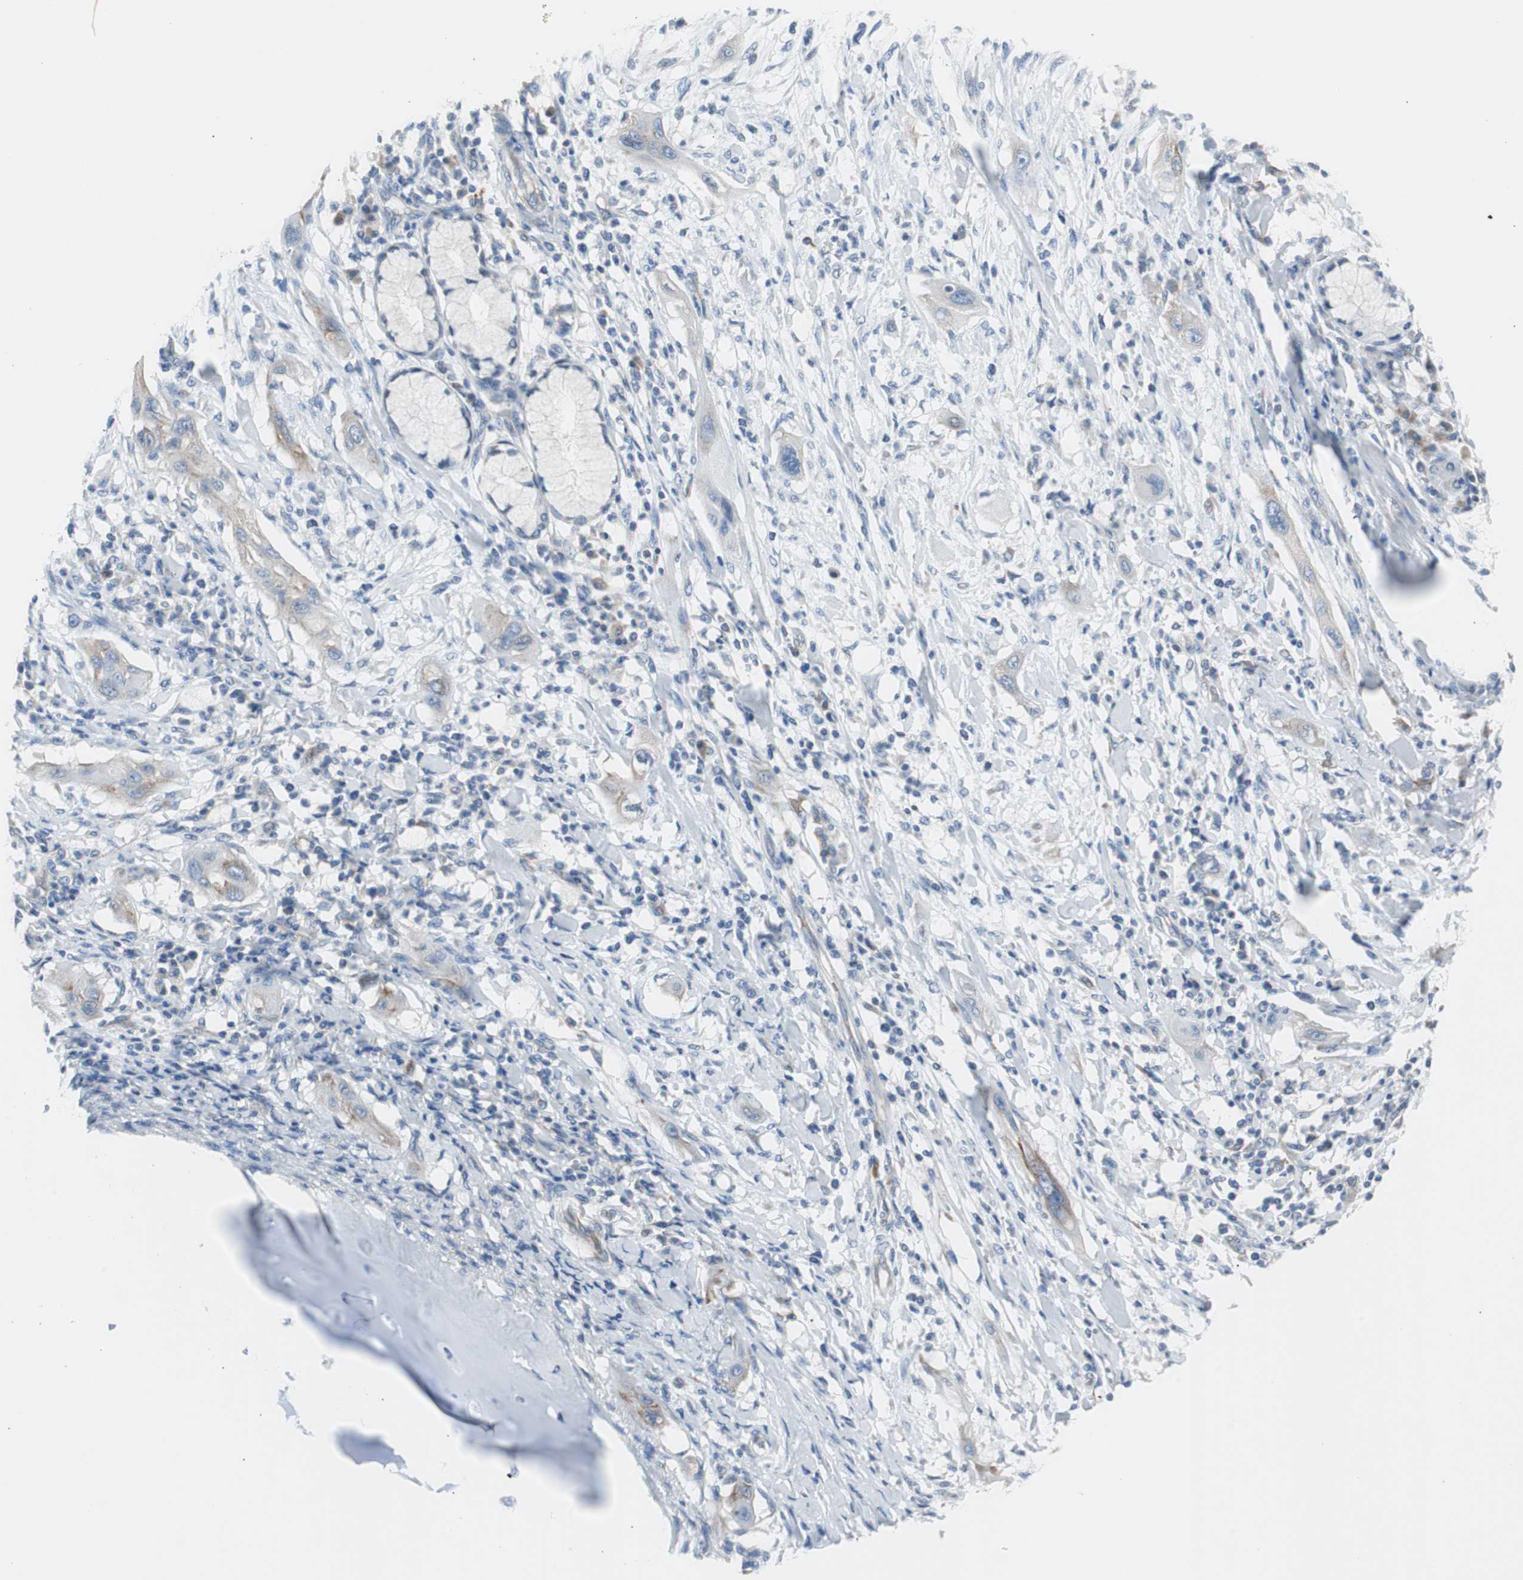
{"staining": {"intensity": "weak", "quantity": ">75%", "location": "cytoplasmic/membranous"}, "tissue": "lung cancer", "cell_type": "Tumor cells", "image_type": "cancer", "snomed": [{"axis": "morphology", "description": "Squamous cell carcinoma, NOS"}, {"axis": "topography", "description": "Lung"}], "caption": "Human lung cancer stained with a brown dye shows weak cytoplasmic/membranous positive staining in approximately >75% of tumor cells.", "gene": "RPS12", "patient": {"sex": "female", "age": 47}}